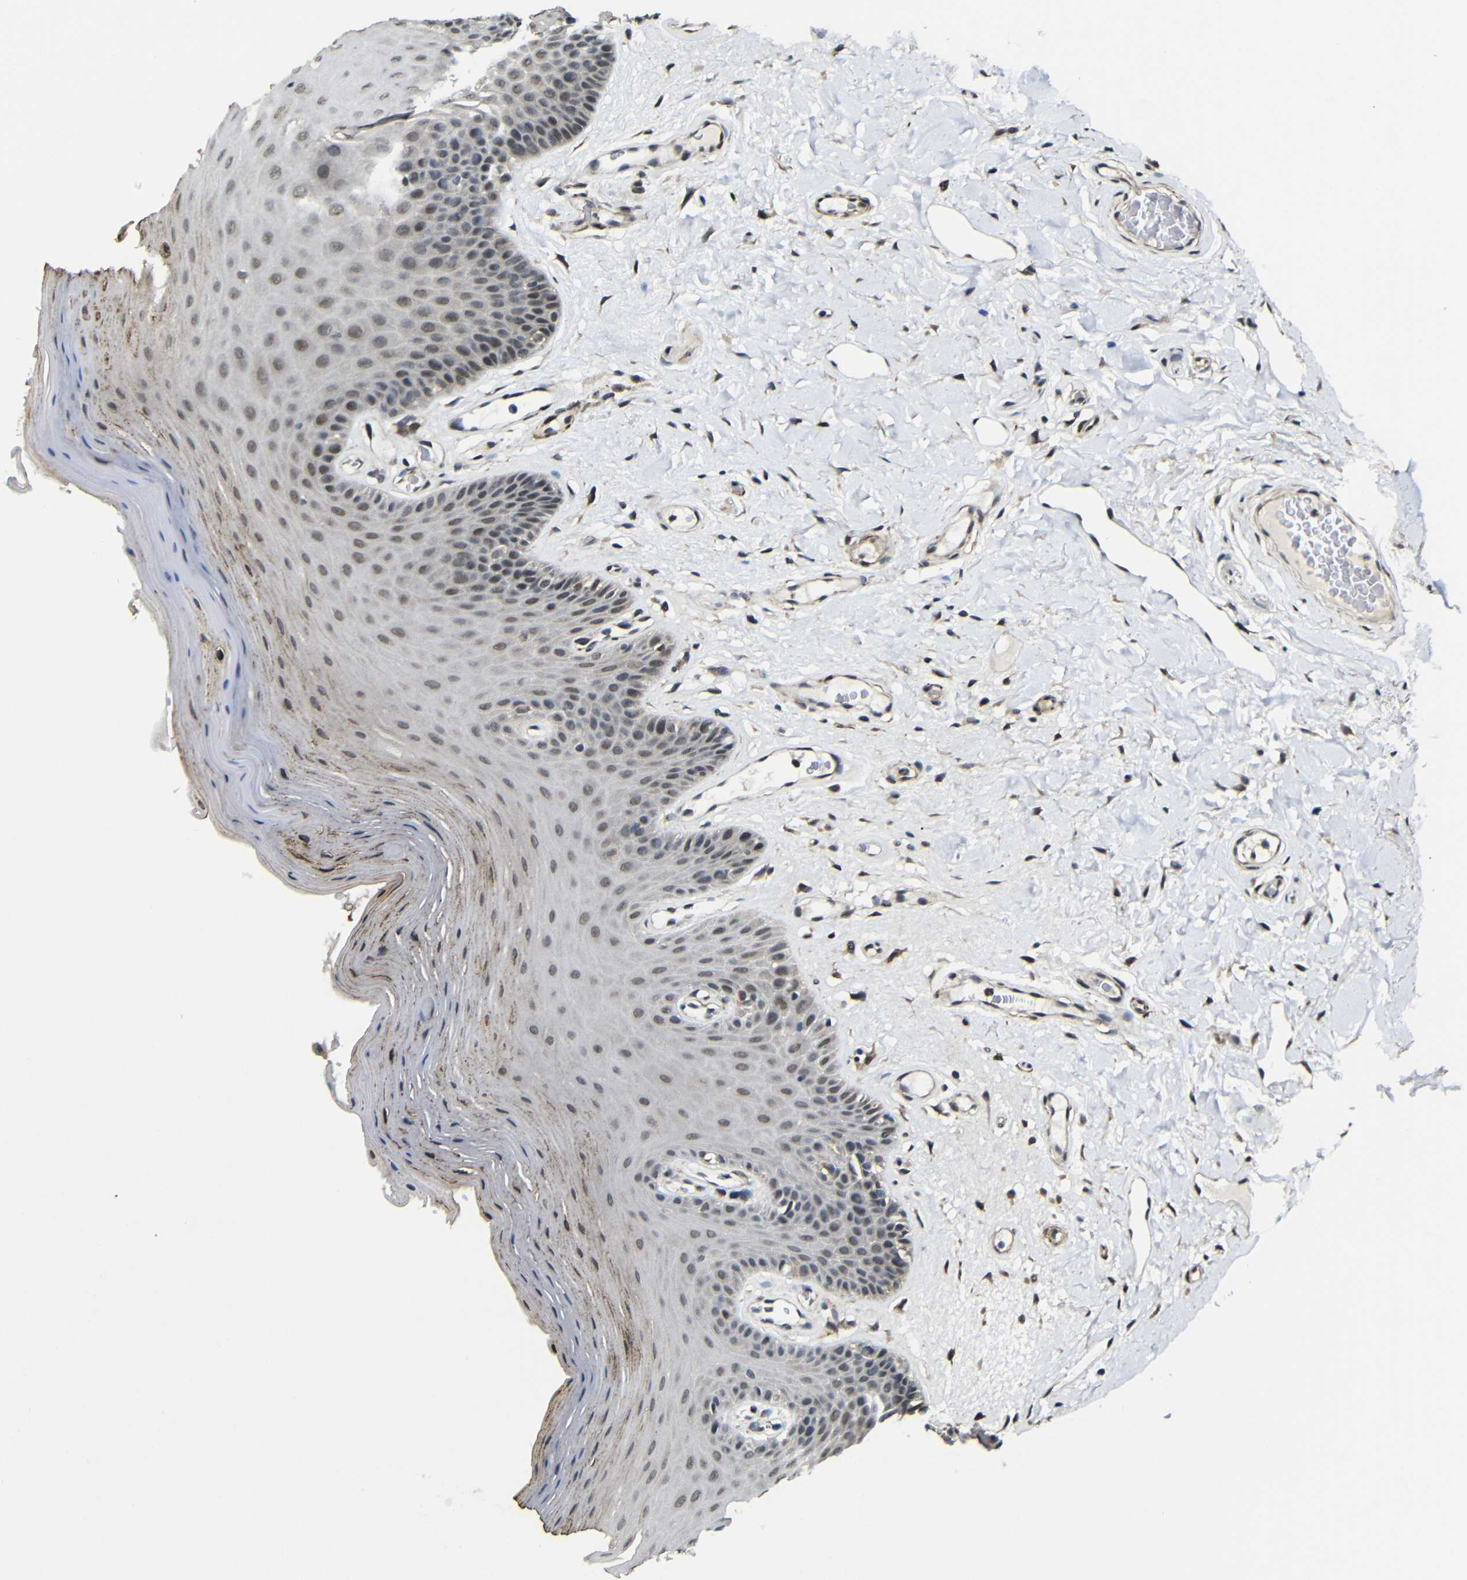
{"staining": {"intensity": "weak", "quantity": ">75%", "location": "nuclear"}, "tissue": "oral mucosa", "cell_type": "Squamous epithelial cells", "image_type": "normal", "snomed": [{"axis": "morphology", "description": "Normal tissue, NOS"}, {"axis": "morphology", "description": "Squamous cell carcinoma, NOS"}, {"axis": "topography", "description": "Skeletal muscle"}, {"axis": "topography", "description": "Adipose tissue"}, {"axis": "topography", "description": "Vascular tissue"}, {"axis": "topography", "description": "Oral tissue"}, {"axis": "topography", "description": "Peripheral nerve tissue"}, {"axis": "topography", "description": "Head-Neck"}], "caption": "Oral mucosa stained with immunohistochemistry reveals weak nuclear staining in approximately >75% of squamous epithelial cells.", "gene": "FAM172A", "patient": {"sex": "male", "age": 71}}